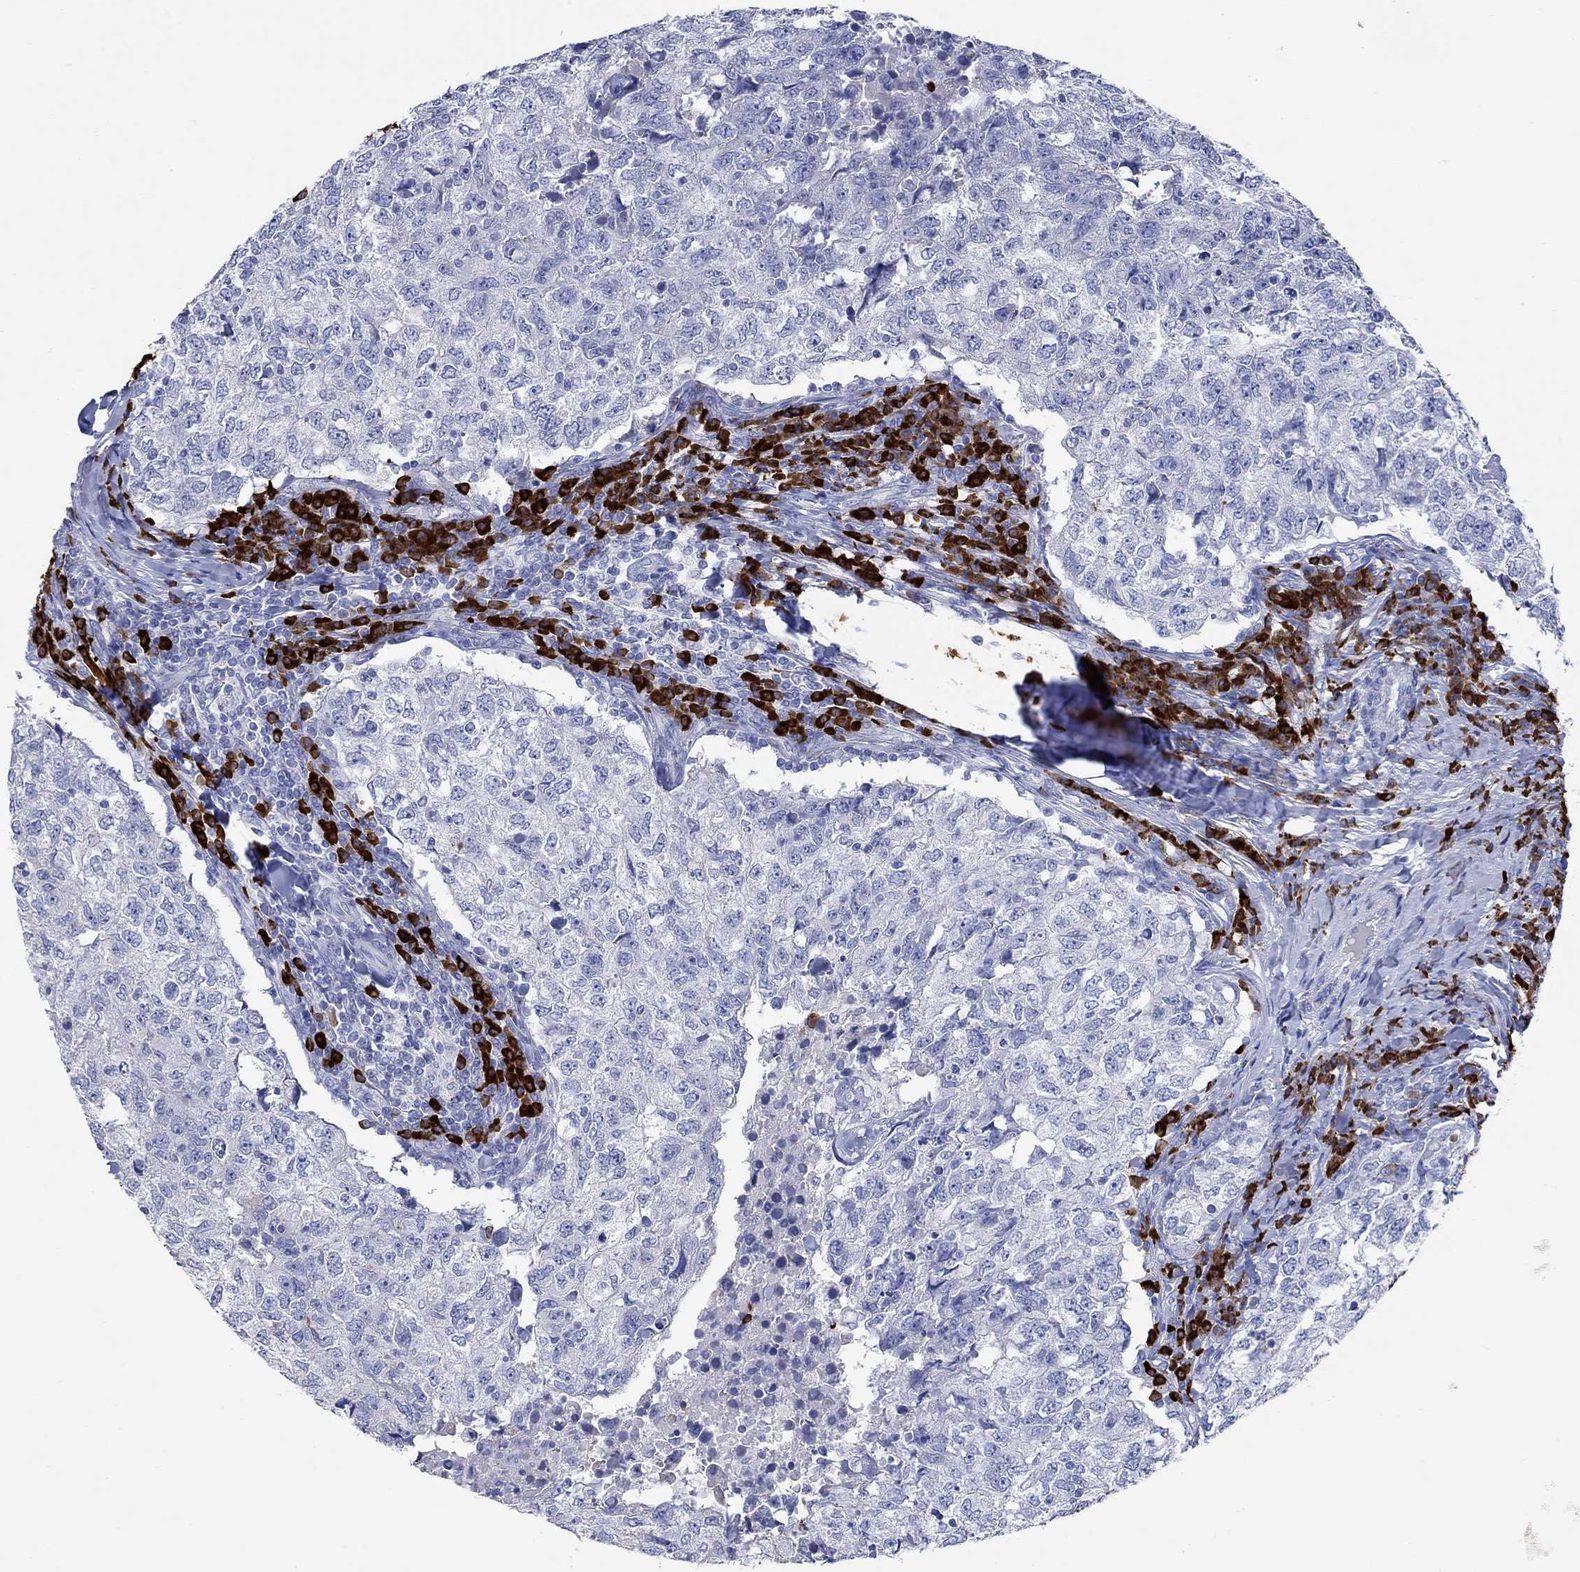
{"staining": {"intensity": "negative", "quantity": "none", "location": "none"}, "tissue": "breast cancer", "cell_type": "Tumor cells", "image_type": "cancer", "snomed": [{"axis": "morphology", "description": "Duct carcinoma"}, {"axis": "topography", "description": "Breast"}], "caption": "This histopathology image is of breast cancer stained with immunohistochemistry (IHC) to label a protein in brown with the nuclei are counter-stained blue. There is no staining in tumor cells.", "gene": "P2RY6", "patient": {"sex": "female", "age": 30}}